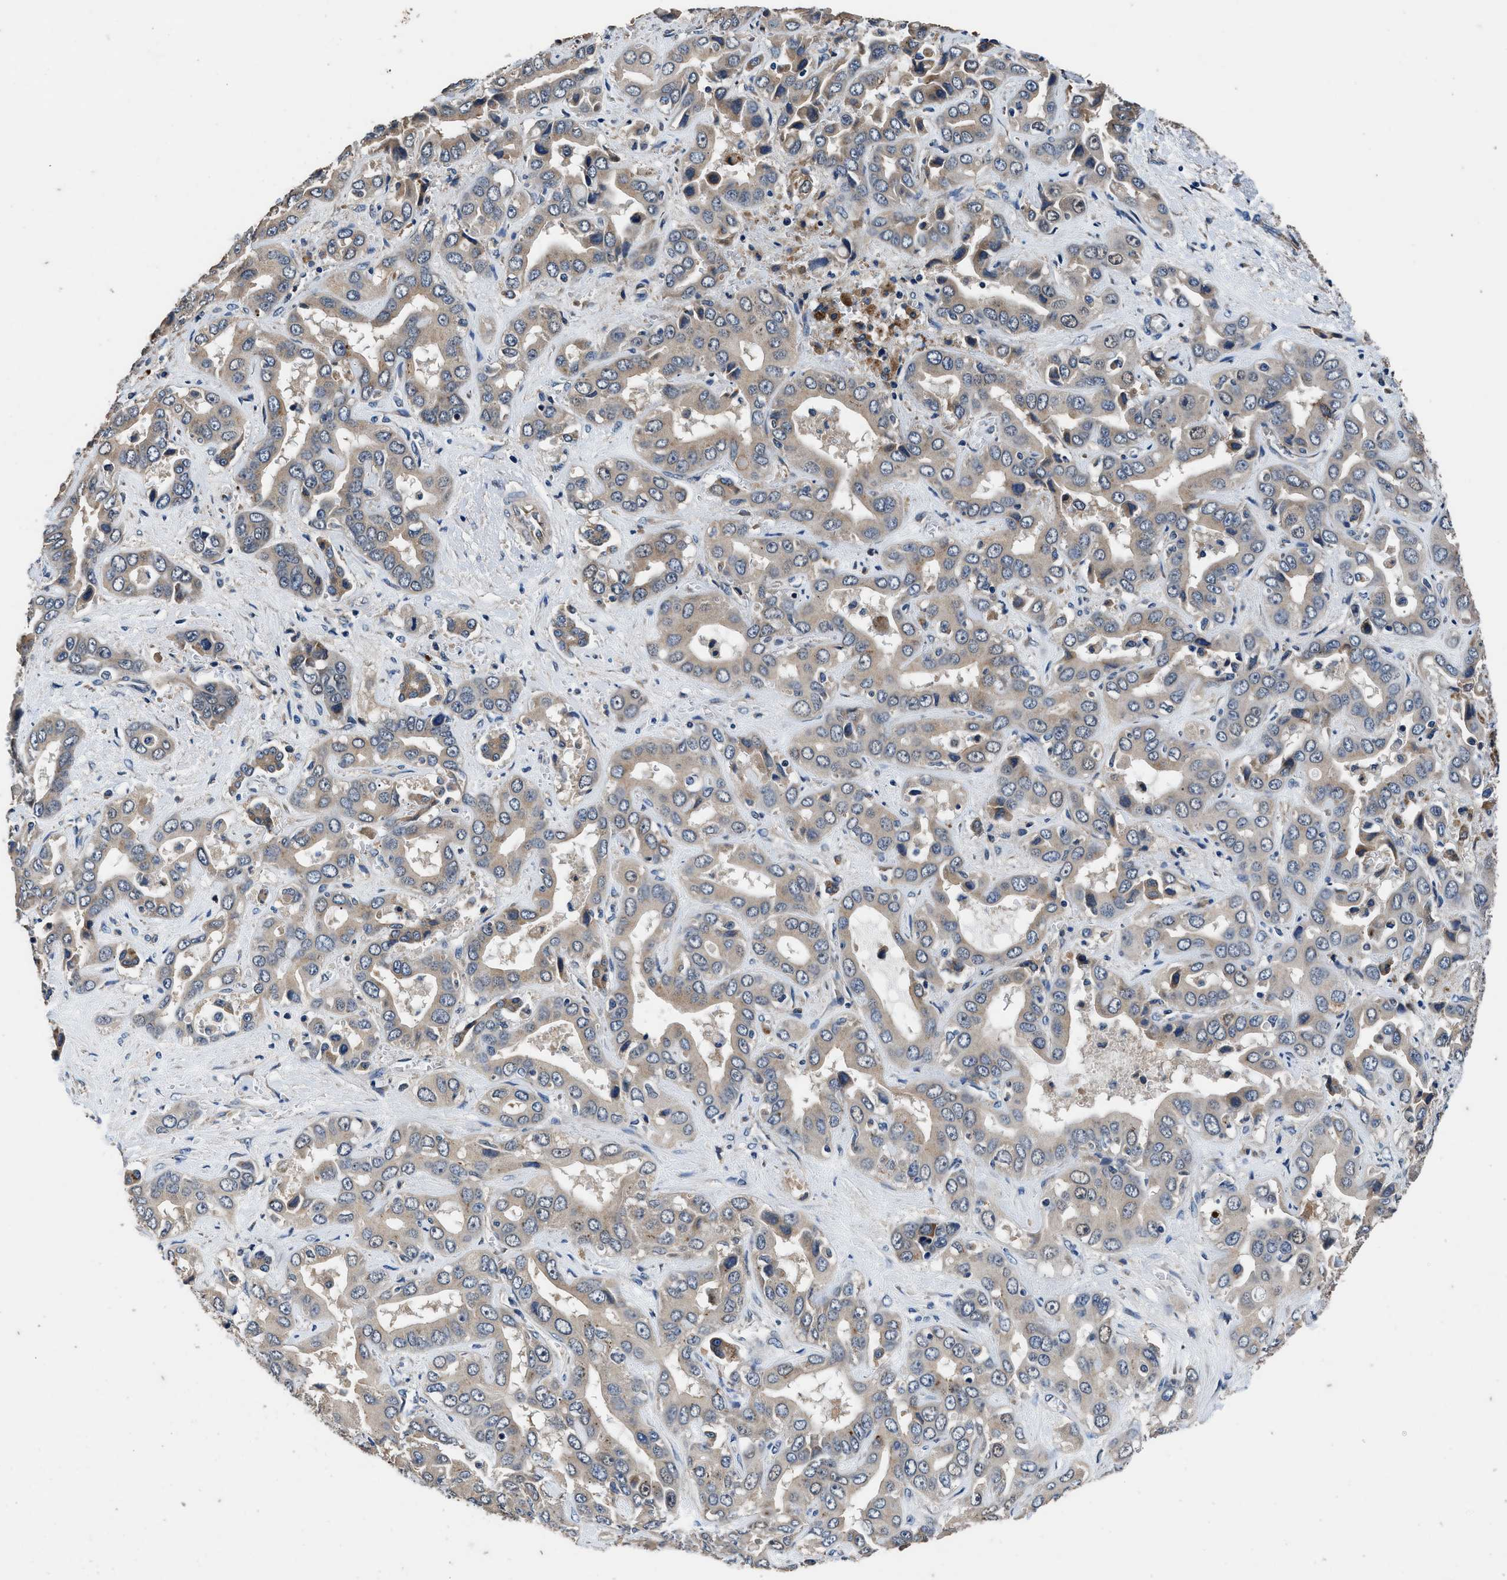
{"staining": {"intensity": "weak", "quantity": "25%-75%", "location": "cytoplasmic/membranous"}, "tissue": "liver cancer", "cell_type": "Tumor cells", "image_type": "cancer", "snomed": [{"axis": "morphology", "description": "Cholangiocarcinoma"}, {"axis": "topography", "description": "Liver"}], "caption": "Immunohistochemistry of human cholangiocarcinoma (liver) exhibits low levels of weak cytoplasmic/membranous staining in about 25%-75% of tumor cells. (DAB (3,3'-diaminobenzidine) IHC with brightfield microscopy, high magnification).", "gene": "DHRS7B", "patient": {"sex": "female", "age": 52}}